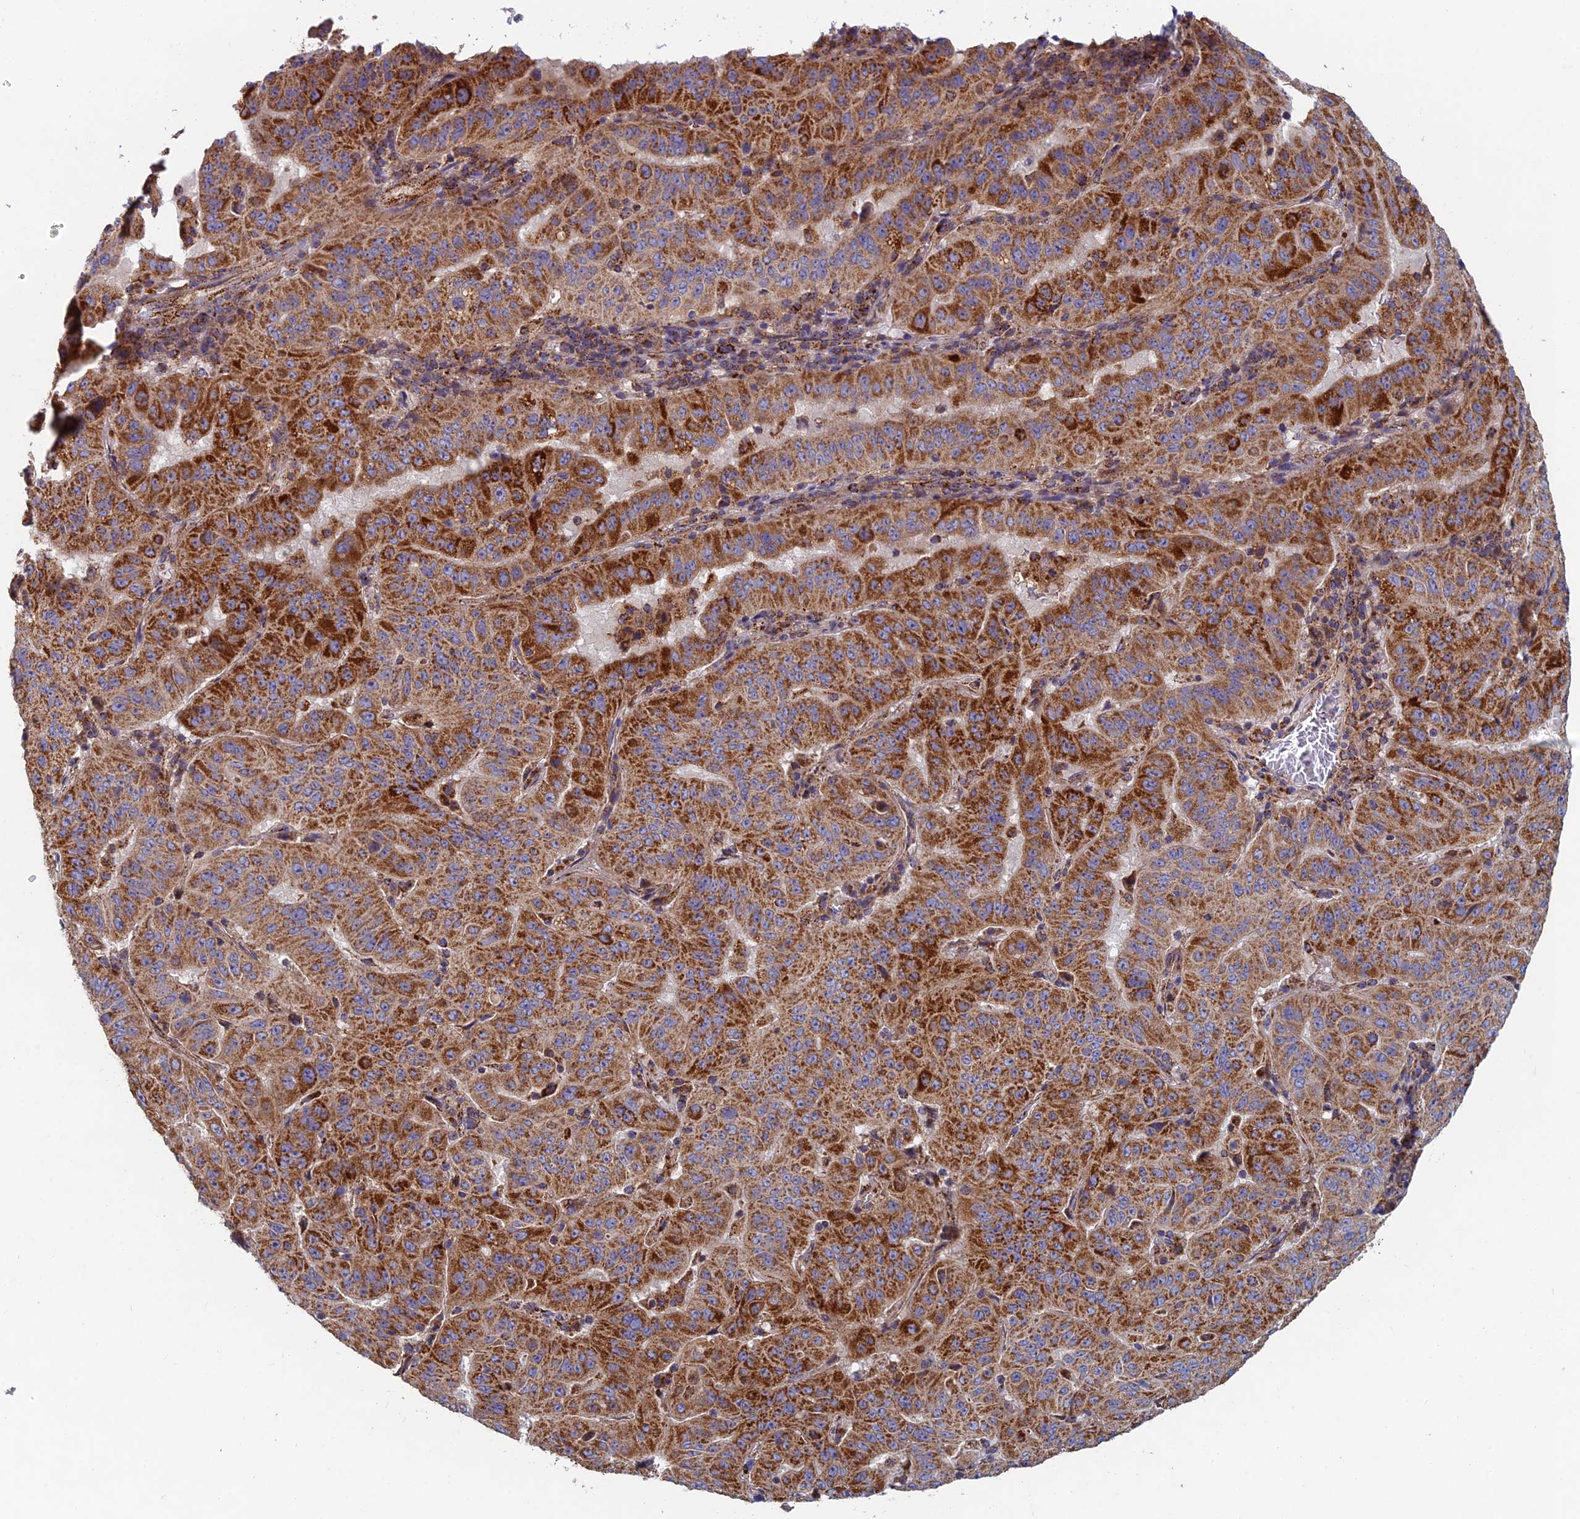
{"staining": {"intensity": "strong", "quantity": ">75%", "location": "cytoplasmic/membranous"}, "tissue": "pancreatic cancer", "cell_type": "Tumor cells", "image_type": "cancer", "snomed": [{"axis": "morphology", "description": "Adenocarcinoma, NOS"}, {"axis": "topography", "description": "Pancreas"}], "caption": "Strong cytoplasmic/membranous positivity is present in about >75% of tumor cells in pancreatic adenocarcinoma. Nuclei are stained in blue.", "gene": "MRPS9", "patient": {"sex": "male", "age": 63}}